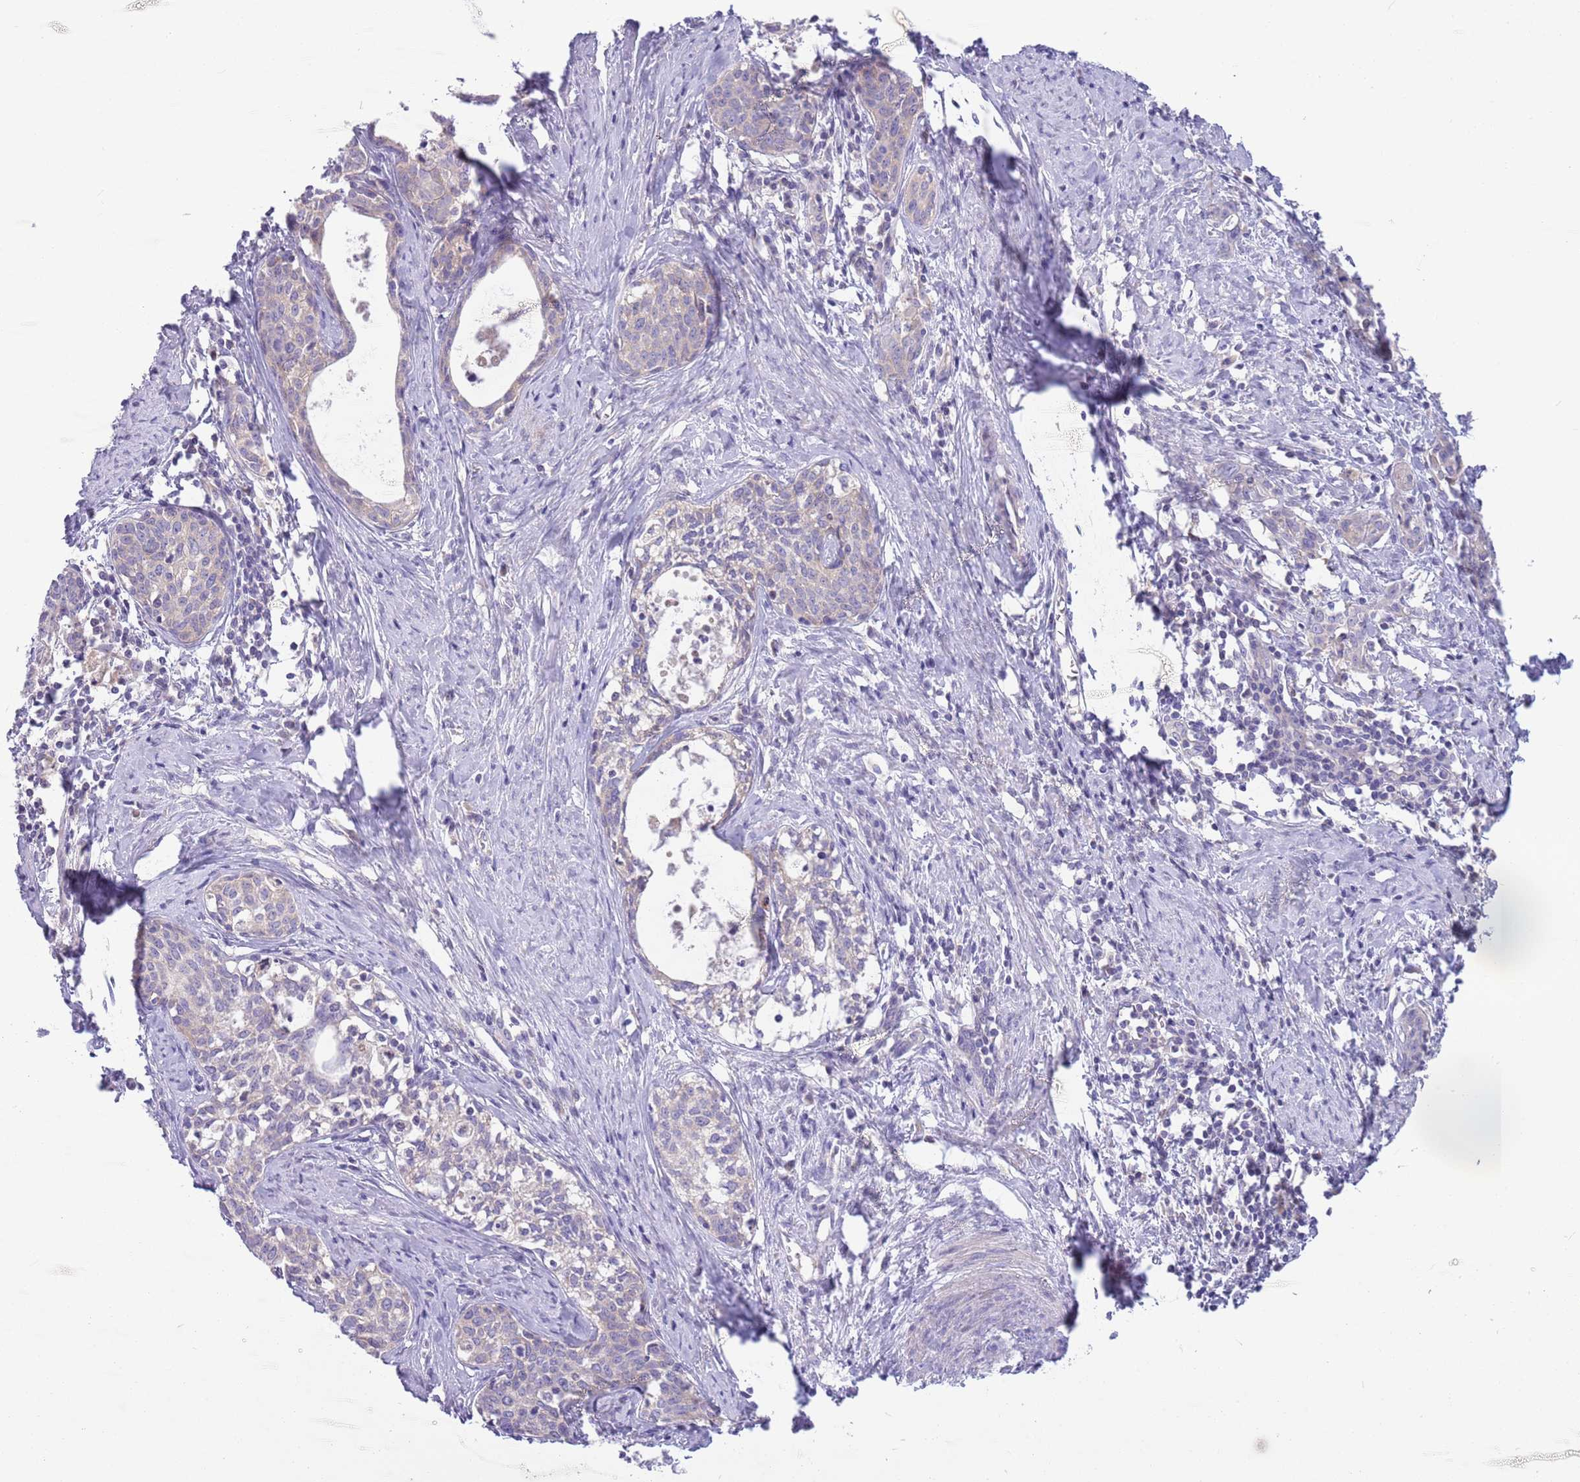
{"staining": {"intensity": "weak", "quantity": "25%-75%", "location": "cytoplasmic/membranous"}, "tissue": "cervical cancer", "cell_type": "Tumor cells", "image_type": "cancer", "snomed": [{"axis": "morphology", "description": "Squamous cell carcinoma, NOS"}, {"axis": "topography", "description": "Cervix"}], "caption": "Cervical cancer (squamous cell carcinoma) stained for a protein shows weak cytoplasmic/membranous positivity in tumor cells. The protein of interest is stained brown, and the nuclei are stained in blue (DAB (3,3'-diaminobenzidine) IHC with brightfield microscopy, high magnification).", "gene": "DDHD1", "patient": {"sex": "female", "age": 52}}